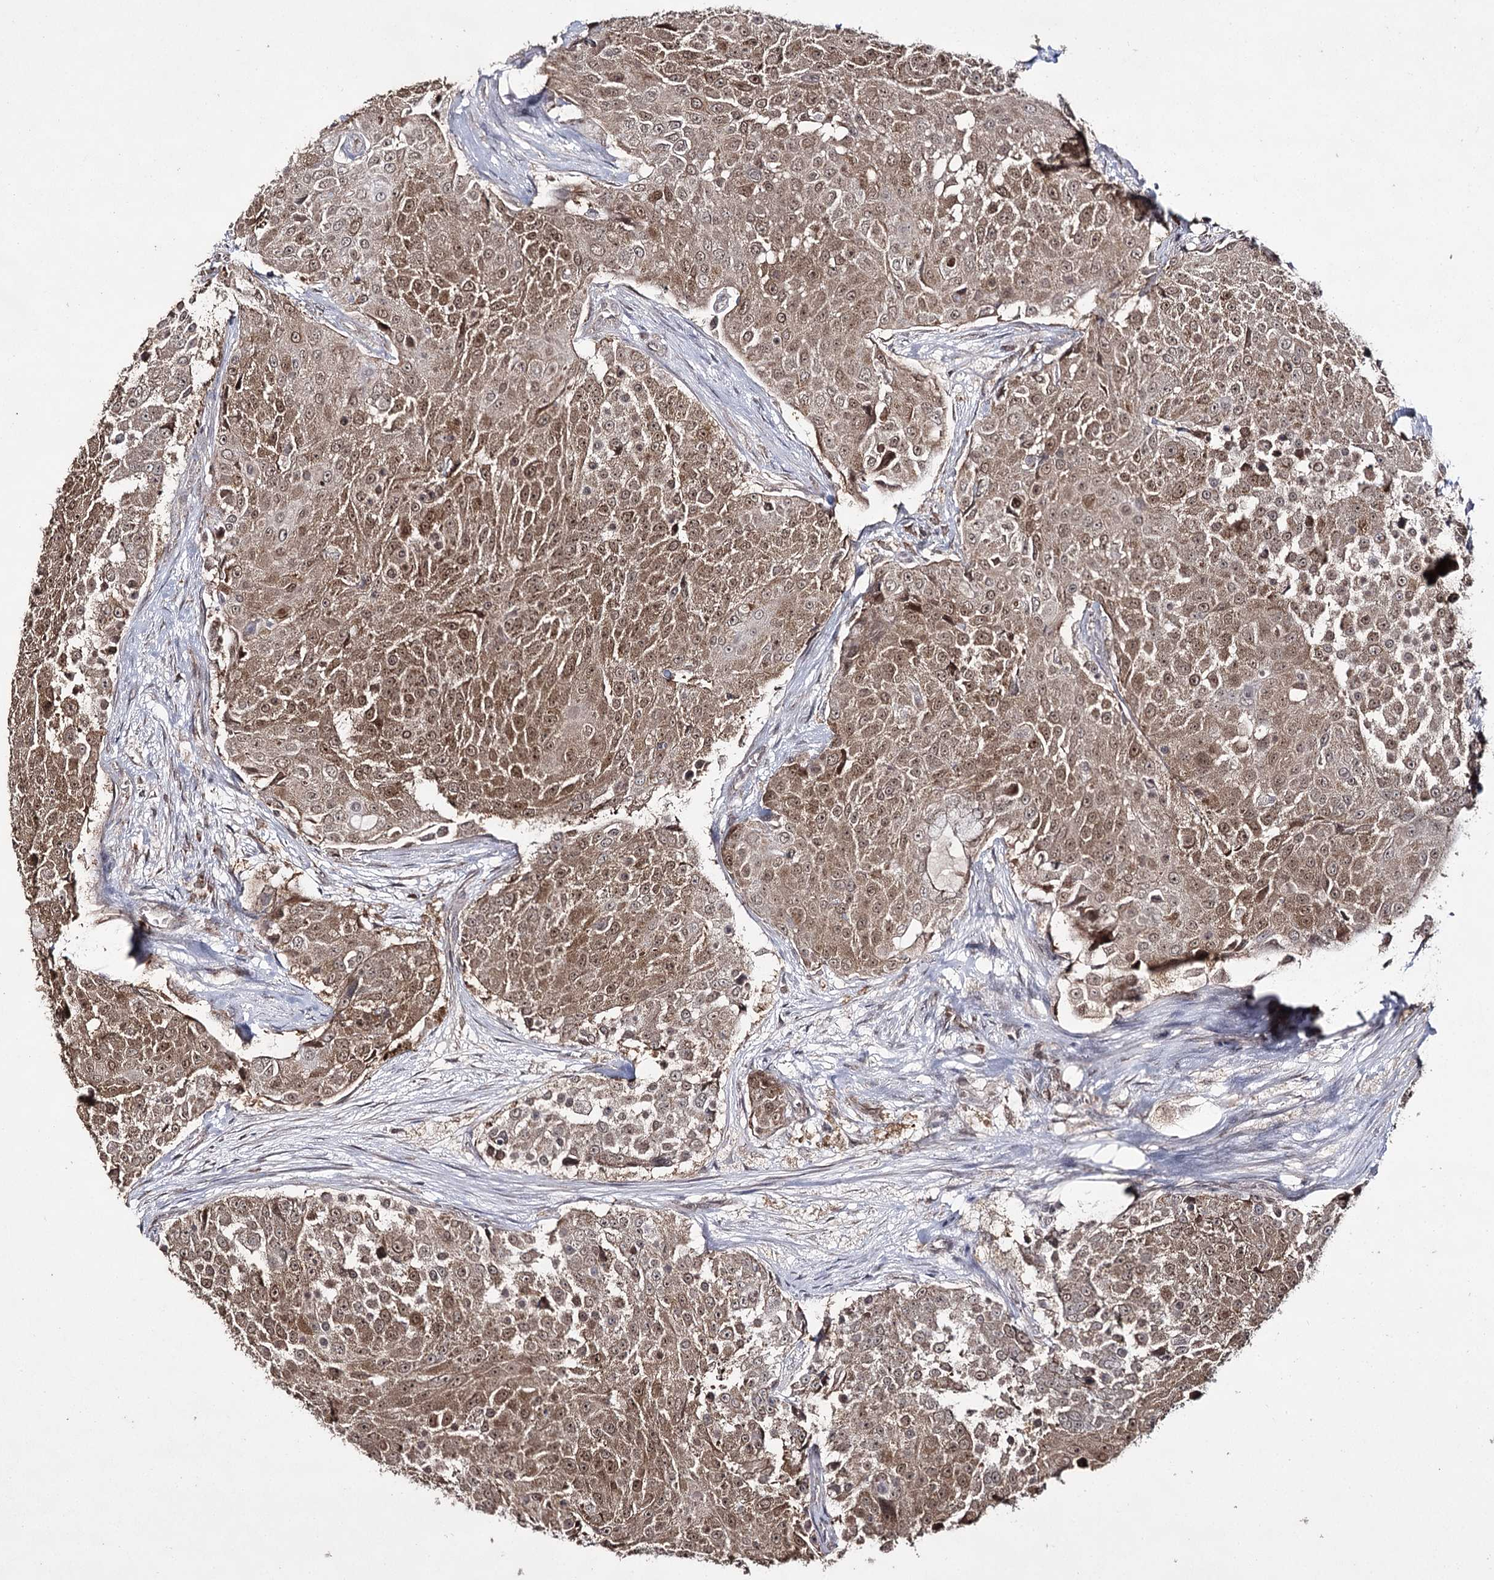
{"staining": {"intensity": "moderate", "quantity": ">75%", "location": "cytoplasmic/membranous,nuclear"}, "tissue": "urothelial cancer", "cell_type": "Tumor cells", "image_type": "cancer", "snomed": [{"axis": "morphology", "description": "Urothelial carcinoma, High grade"}, {"axis": "topography", "description": "Urinary bladder"}], "caption": "Immunohistochemical staining of human urothelial cancer shows medium levels of moderate cytoplasmic/membranous and nuclear protein positivity in approximately >75% of tumor cells.", "gene": "ACTR6", "patient": {"sex": "female", "age": 63}}